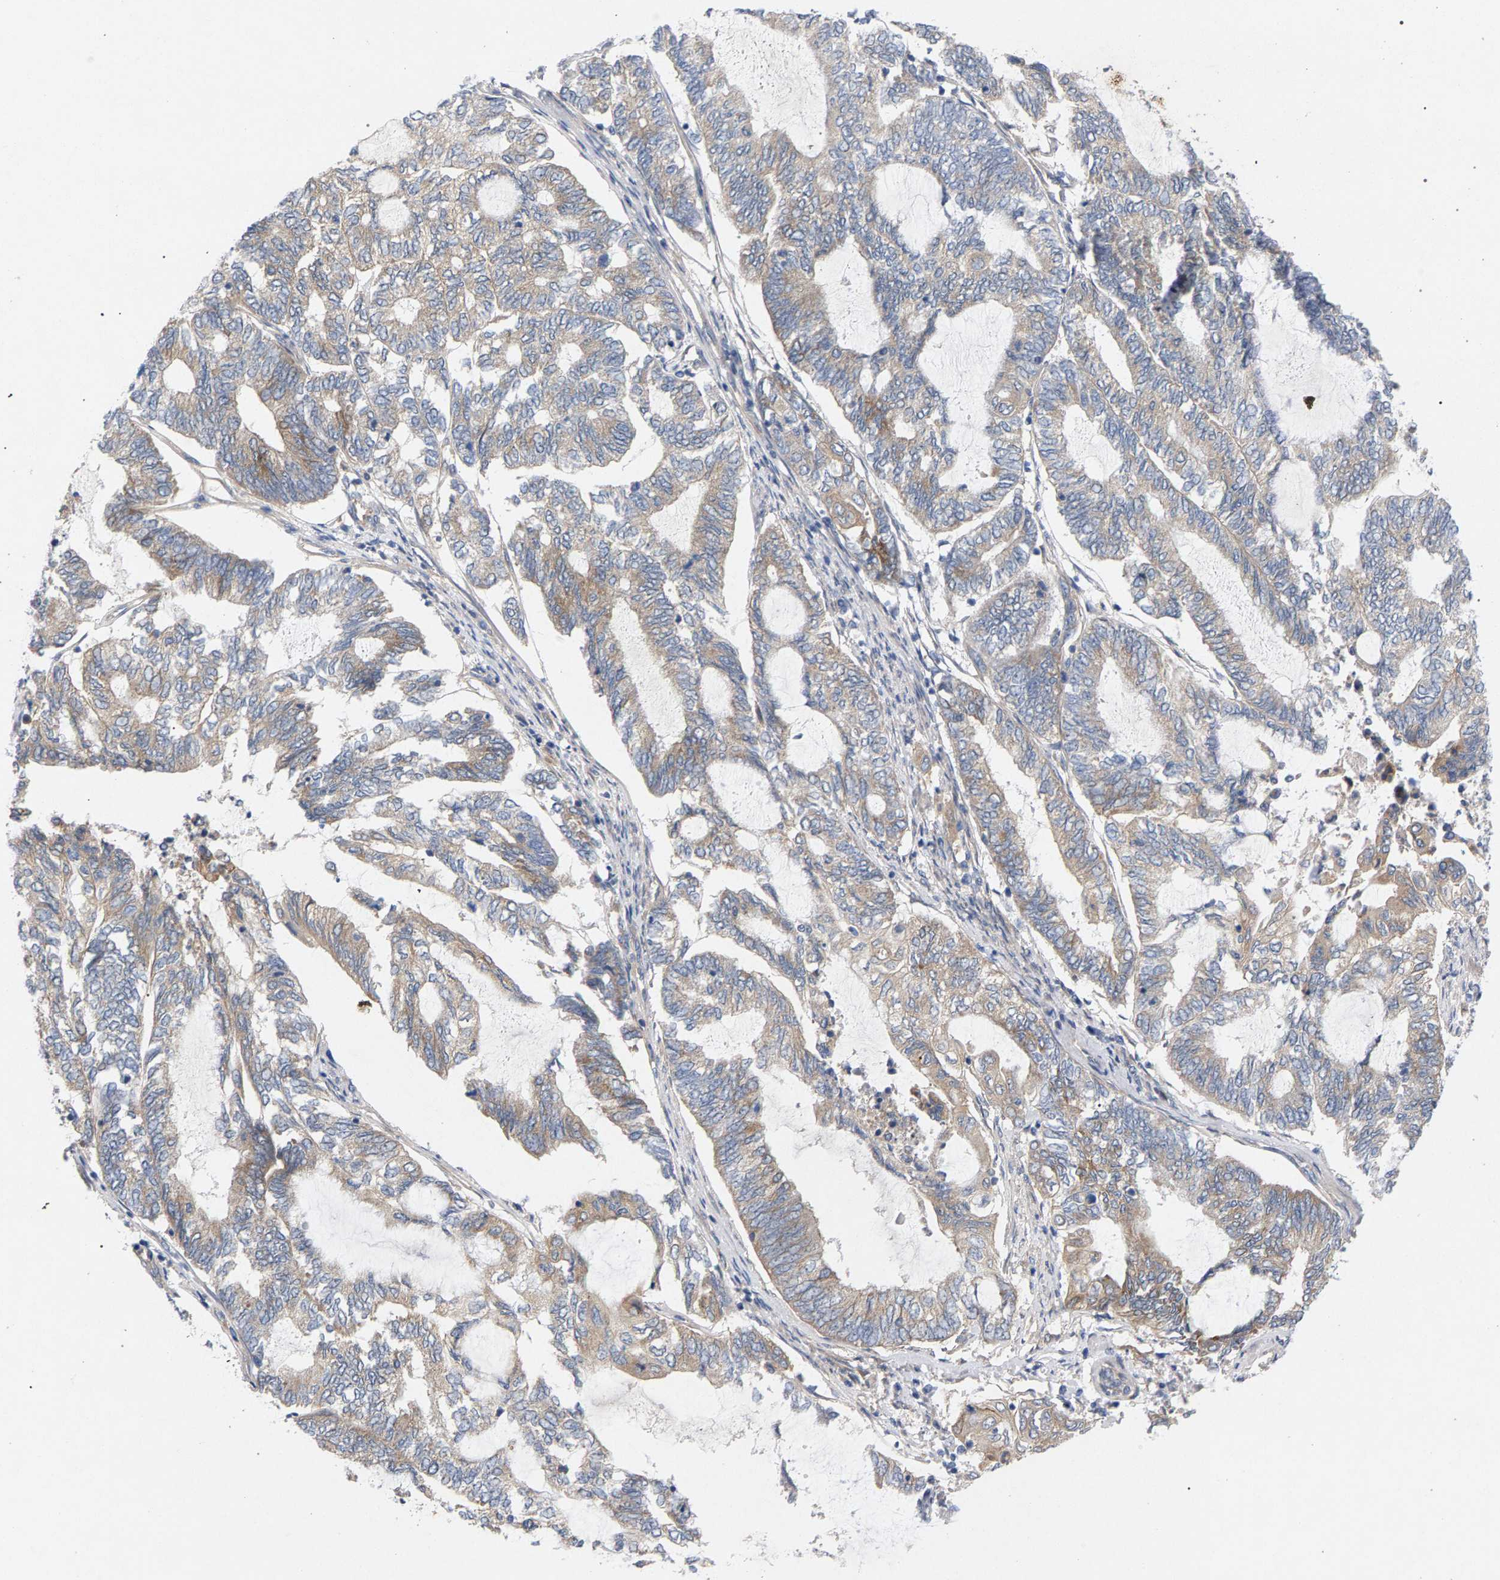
{"staining": {"intensity": "weak", "quantity": ">75%", "location": "cytoplasmic/membranous"}, "tissue": "endometrial cancer", "cell_type": "Tumor cells", "image_type": "cancer", "snomed": [{"axis": "morphology", "description": "Adenocarcinoma, NOS"}, {"axis": "topography", "description": "Uterus"}, {"axis": "topography", "description": "Endometrium"}], "caption": "A high-resolution micrograph shows IHC staining of endometrial cancer, which demonstrates weak cytoplasmic/membranous staining in approximately >75% of tumor cells. The protein is stained brown, and the nuclei are stained in blue (DAB IHC with brightfield microscopy, high magnification).", "gene": "MAMDC2", "patient": {"sex": "female", "age": 70}}